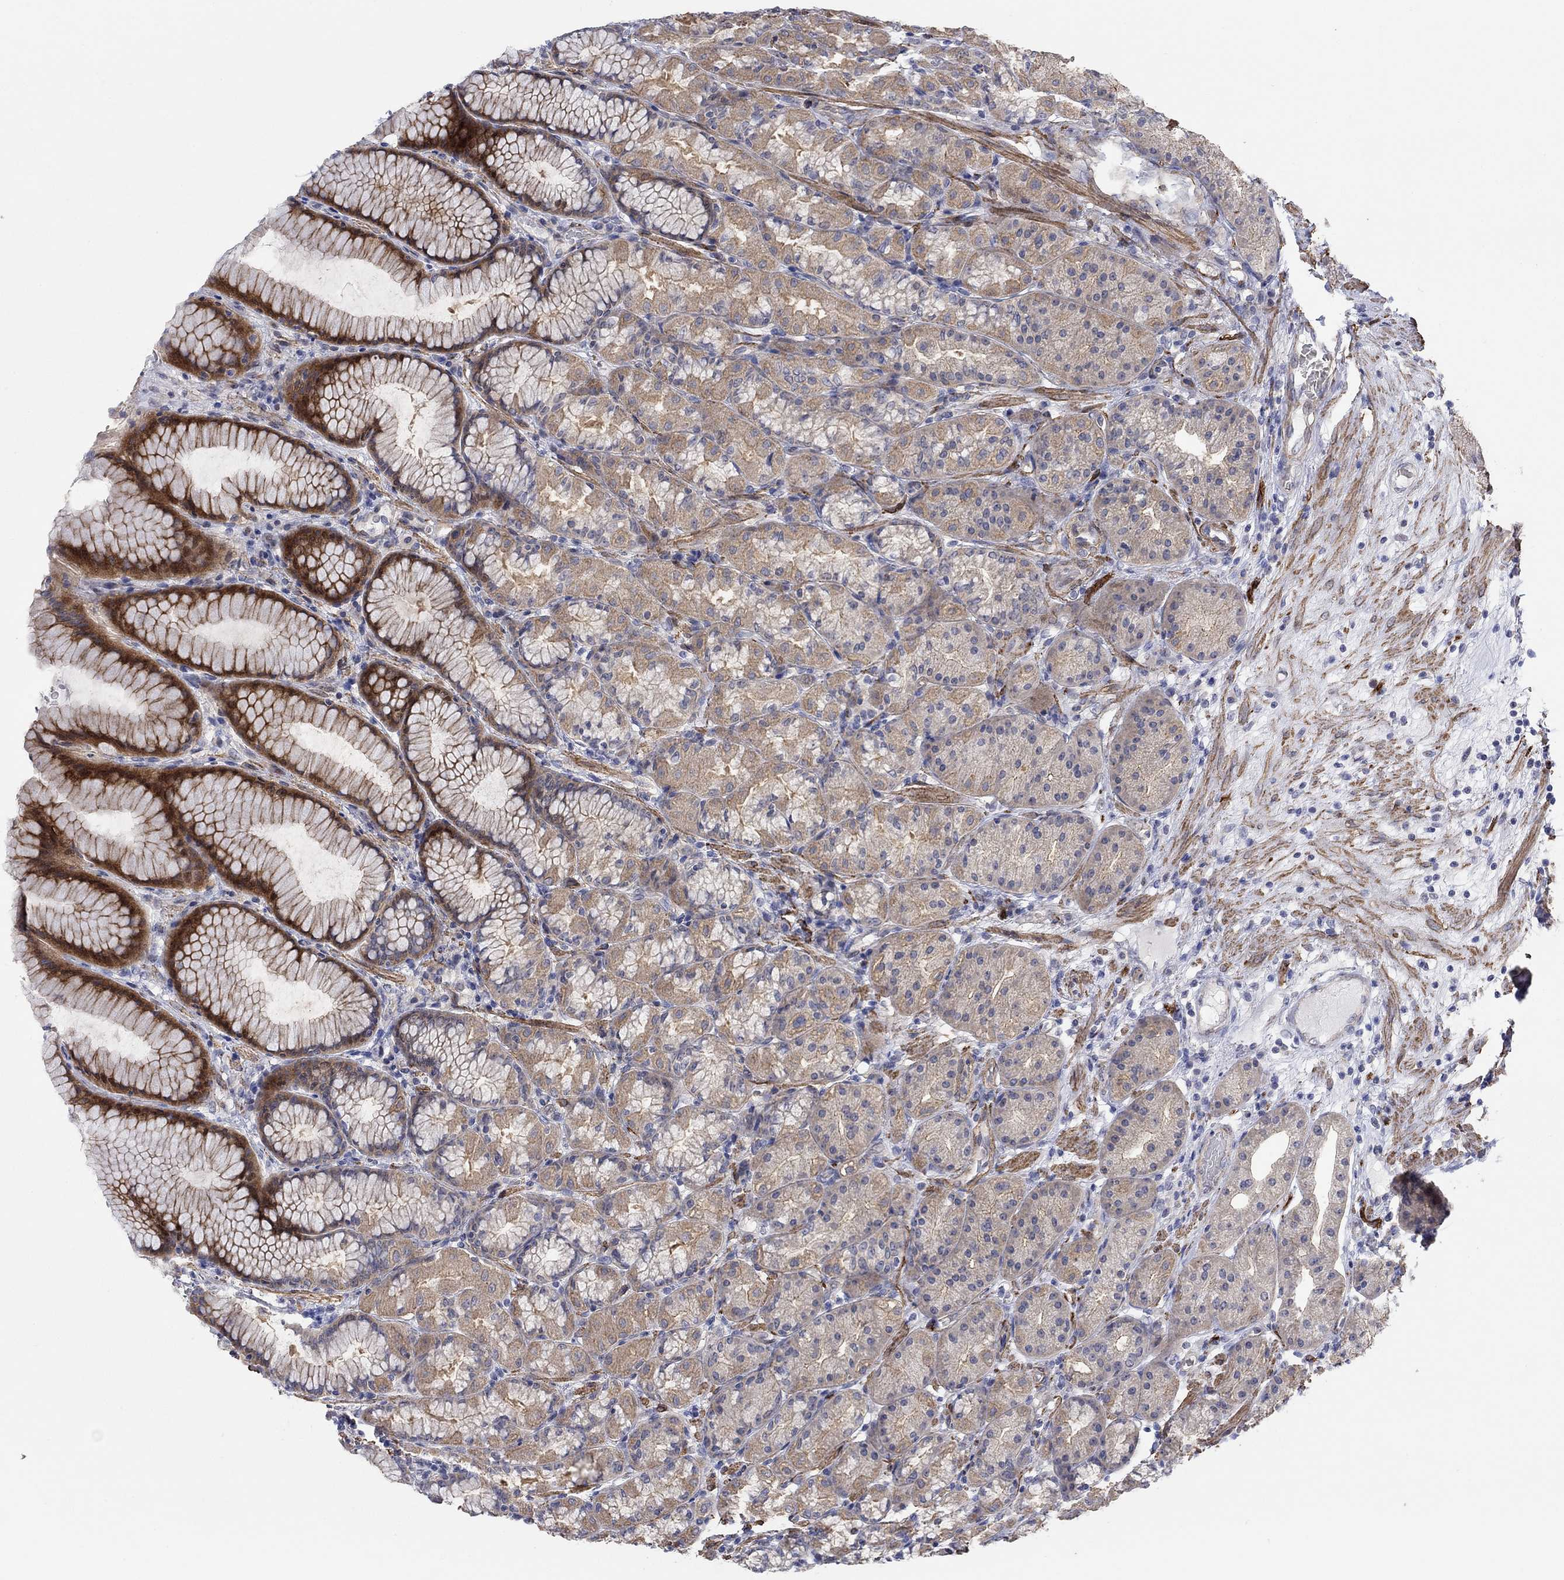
{"staining": {"intensity": "strong", "quantity": "<25%", "location": "cytoplasmic/membranous"}, "tissue": "stomach", "cell_type": "Glandular cells", "image_type": "normal", "snomed": [{"axis": "morphology", "description": "Normal tissue, NOS"}, {"axis": "morphology", "description": "Adenocarcinoma, NOS"}, {"axis": "topography", "description": "Stomach"}], "caption": "A micrograph of stomach stained for a protein displays strong cytoplasmic/membranous brown staining in glandular cells. (Stains: DAB (3,3'-diaminobenzidine) in brown, nuclei in blue, Microscopy: brightfield microscopy at high magnification).", "gene": "SCN7A", "patient": {"sex": "female", "age": 79}}